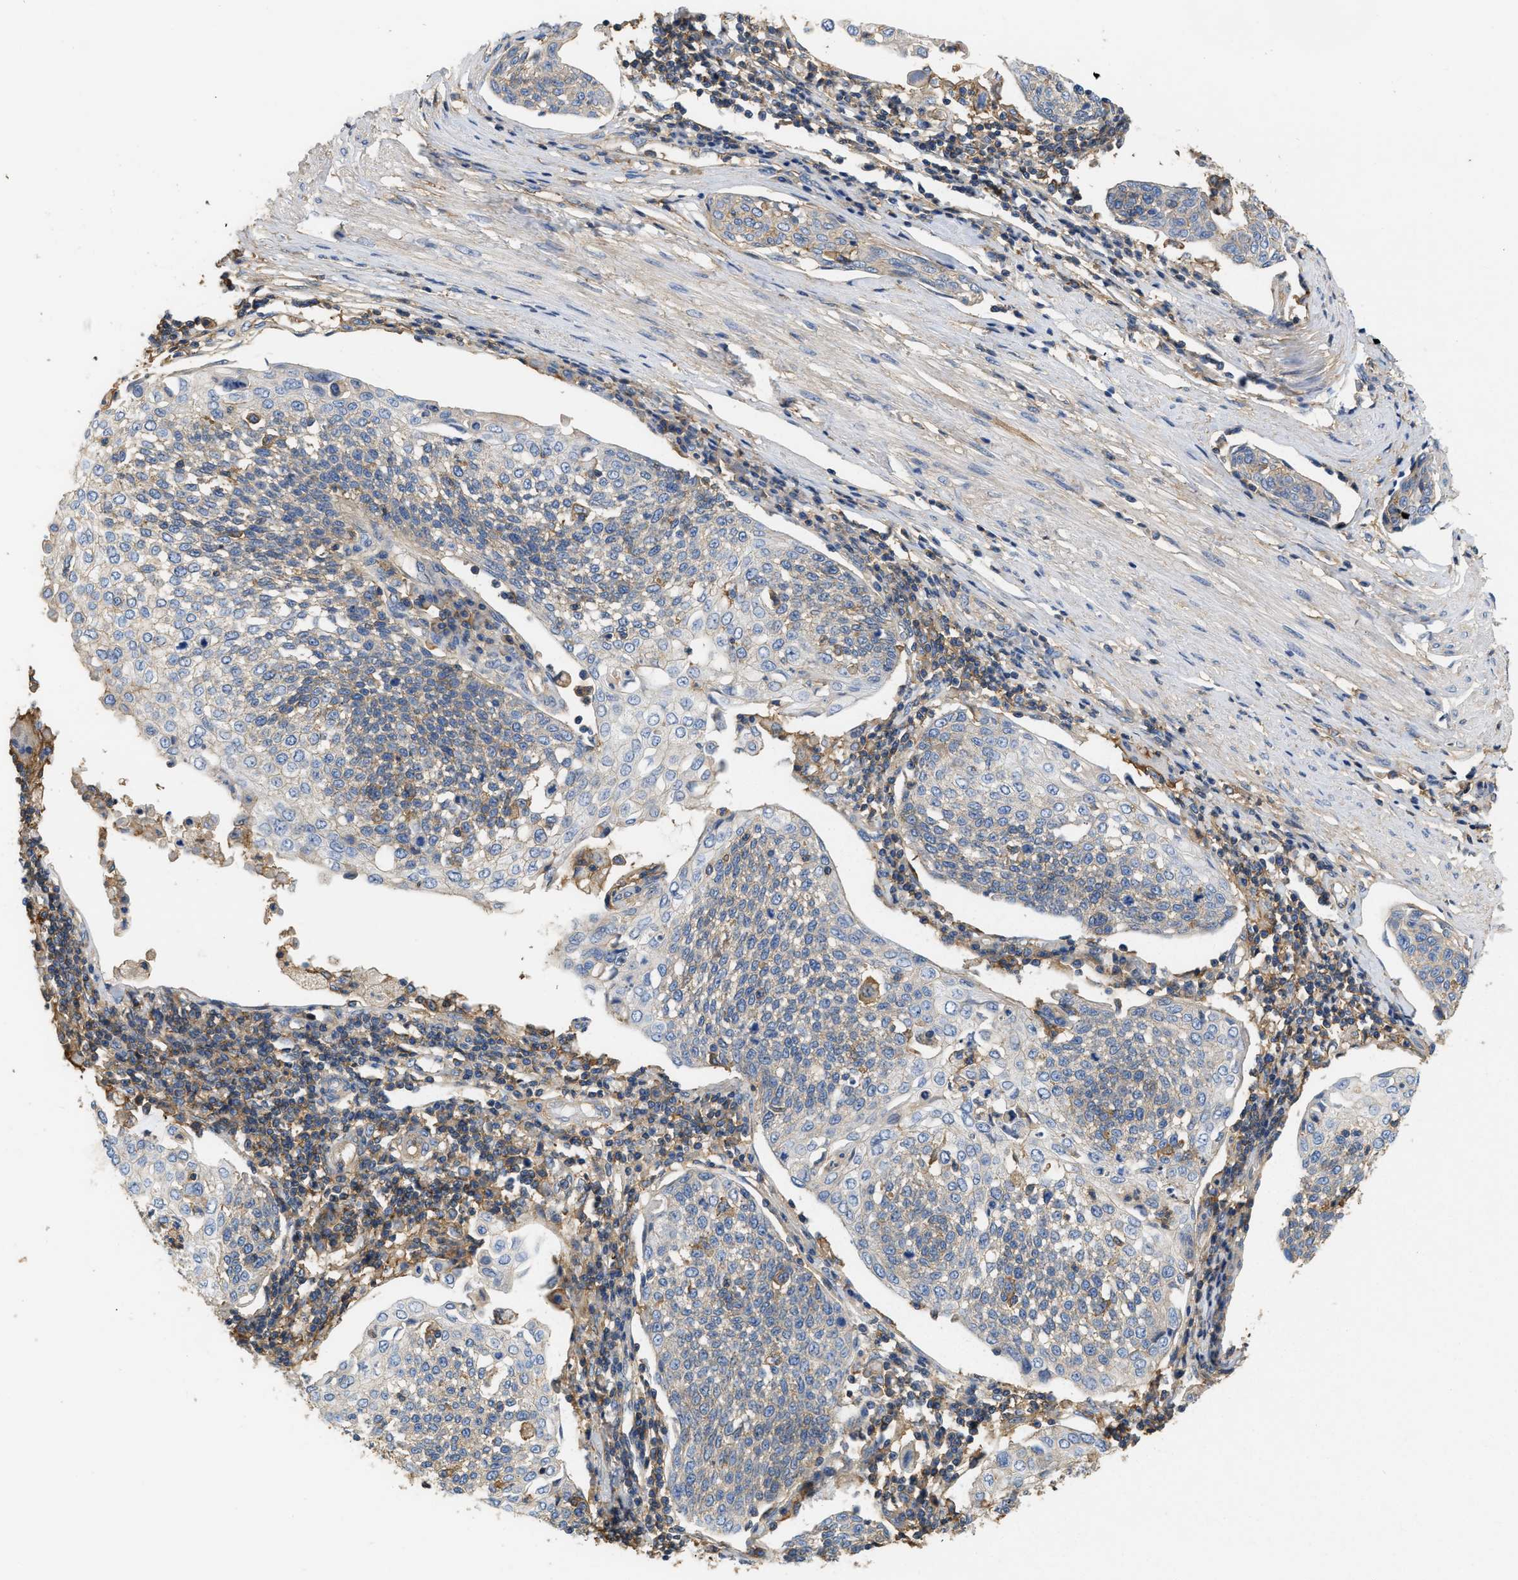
{"staining": {"intensity": "weak", "quantity": "<25%", "location": "cytoplasmic/membranous"}, "tissue": "cervical cancer", "cell_type": "Tumor cells", "image_type": "cancer", "snomed": [{"axis": "morphology", "description": "Squamous cell carcinoma, NOS"}, {"axis": "topography", "description": "Cervix"}], "caption": "Histopathology image shows no significant protein expression in tumor cells of cervical cancer (squamous cell carcinoma).", "gene": "GNB4", "patient": {"sex": "female", "age": 34}}